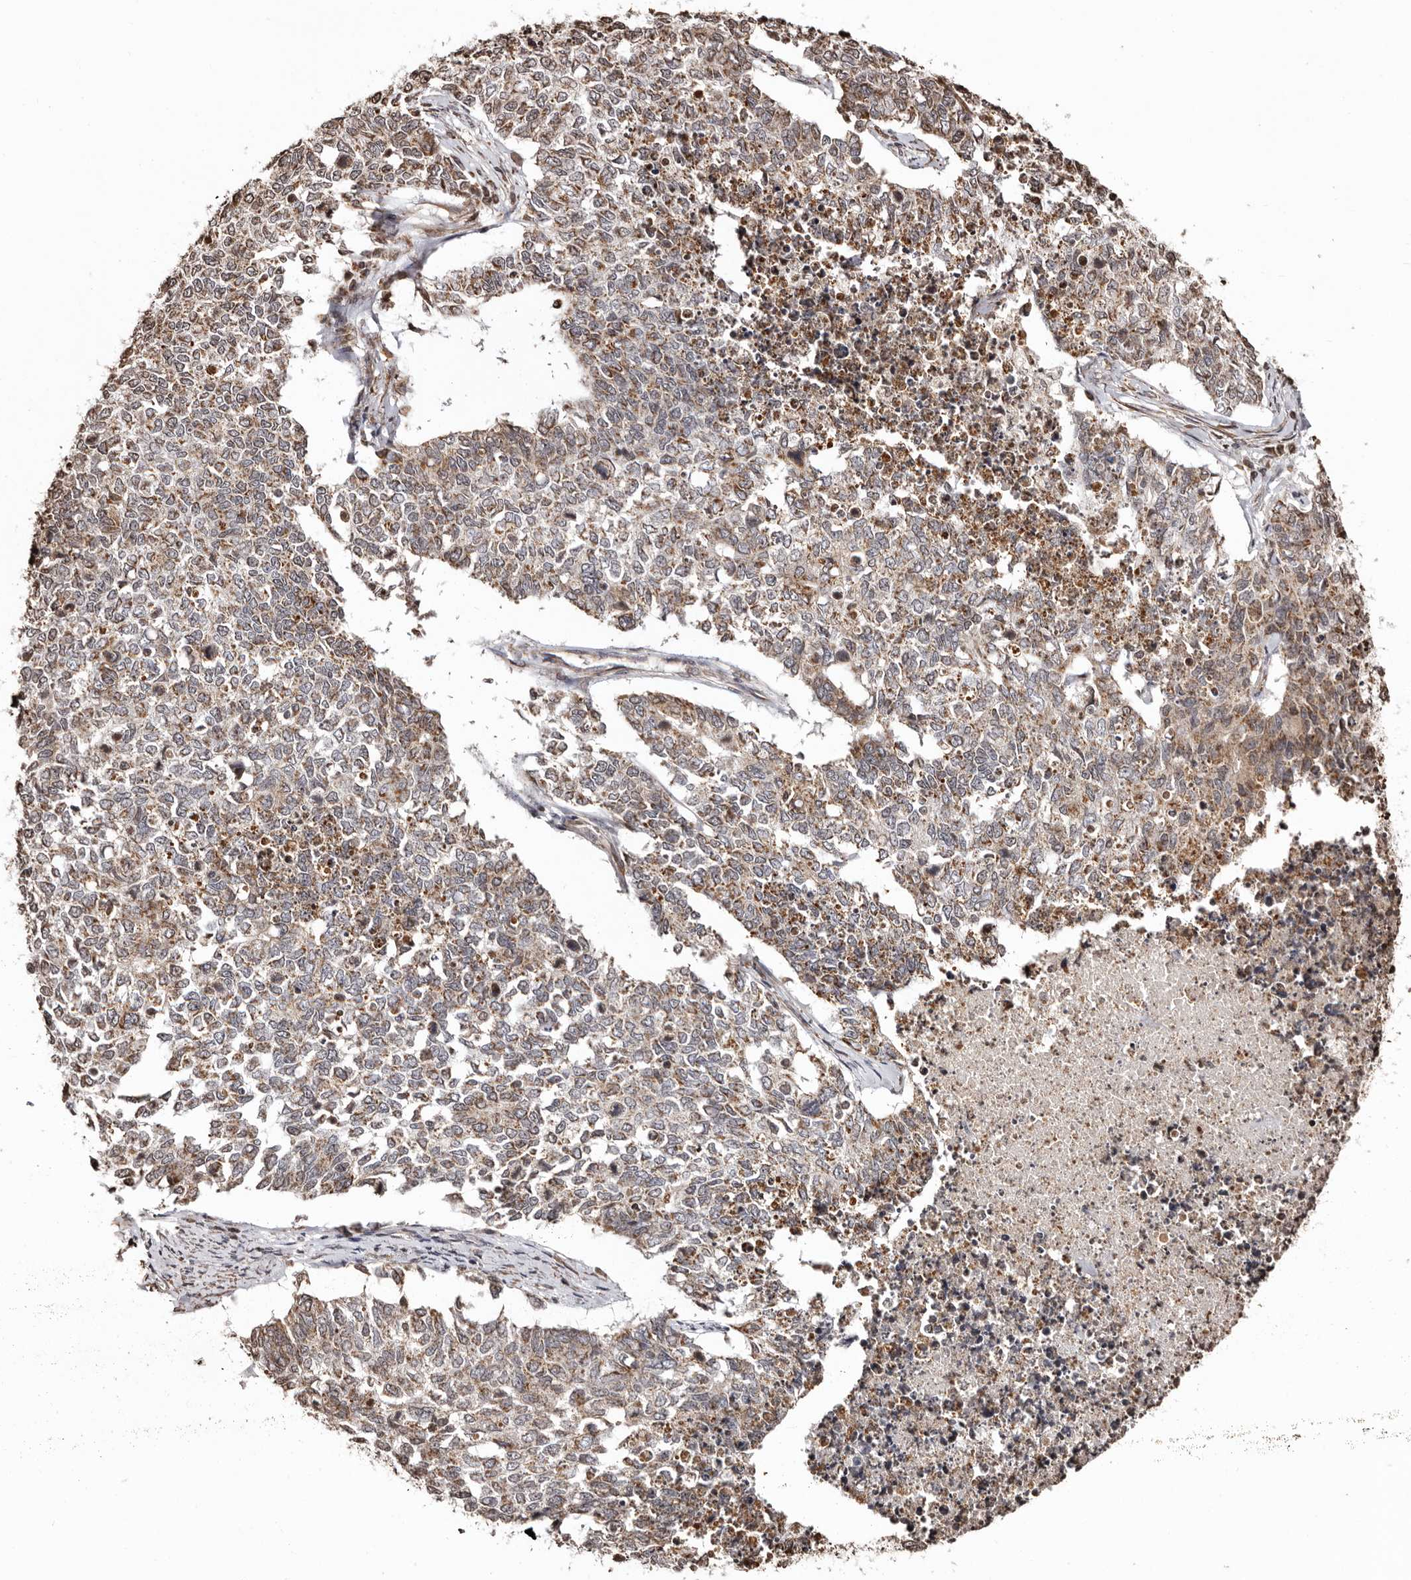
{"staining": {"intensity": "moderate", "quantity": "25%-75%", "location": "cytoplasmic/membranous"}, "tissue": "cervical cancer", "cell_type": "Tumor cells", "image_type": "cancer", "snomed": [{"axis": "morphology", "description": "Squamous cell carcinoma, NOS"}, {"axis": "topography", "description": "Cervix"}], "caption": "Moderate cytoplasmic/membranous expression for a protein is identified in approximately 25%-75% of tumor cells of cervical squamous cell carcinoma using IHC.", "gene": "CCDC190", "patient": {"sex": "female", "age": 63}}